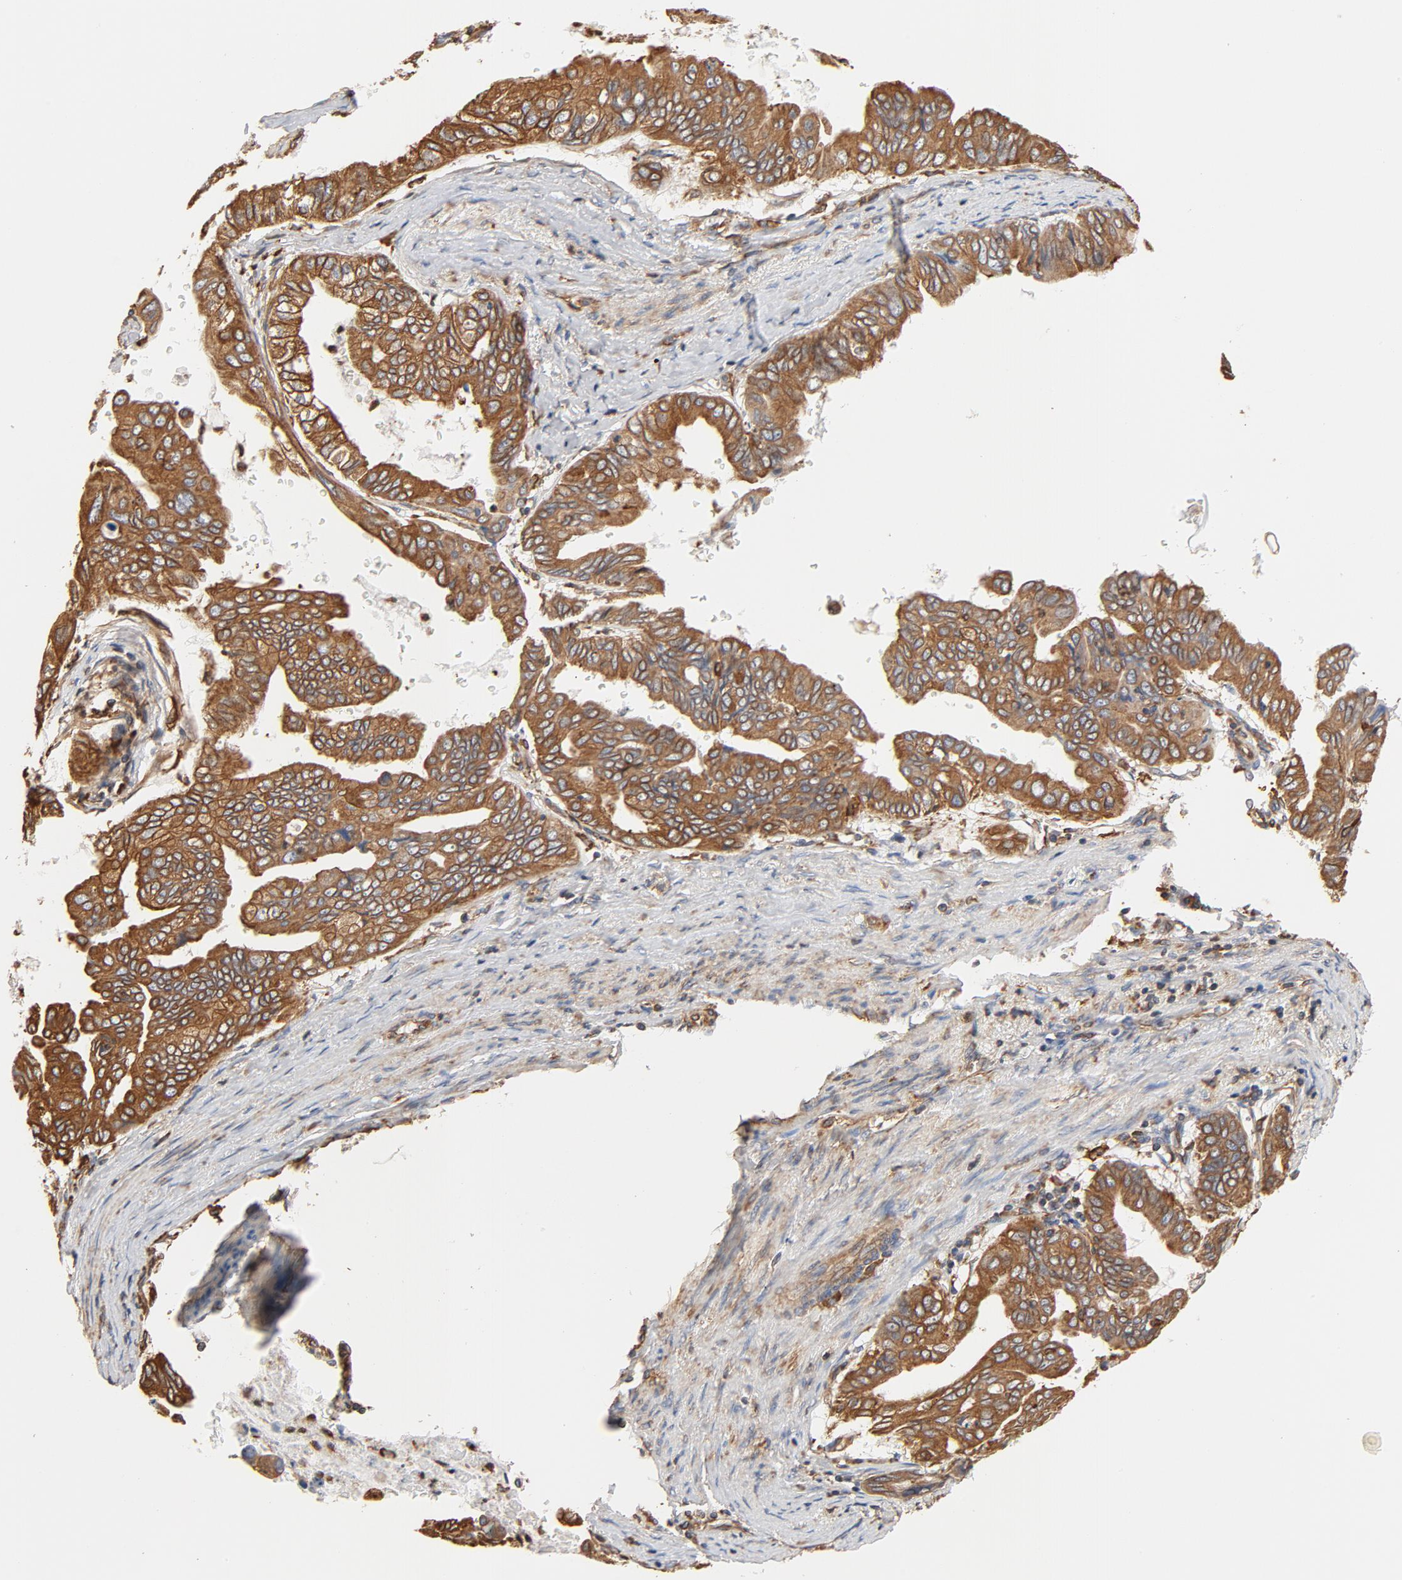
{"staining": {"intensity": "moderate", "quantity": ">75%", "location": "cytoplasmic/membranous"}, "tissue": "stomach cancer", "cell_type": "Tumor cells", "image_type": "cancer", "snomed": [{"axis": "morphology", "description": "Adenocarcinoma, NOS"}, {"axis": "topography", "description": "Stomach, upper"}], "caption": "Protein staining of stomach adenocarcinoma tissue shows moderate cytoplasmic/membranous staining in about >75% of tumor cells.", "gene": "BCAP31", "patient": {"sex": "male", "age": 80}}